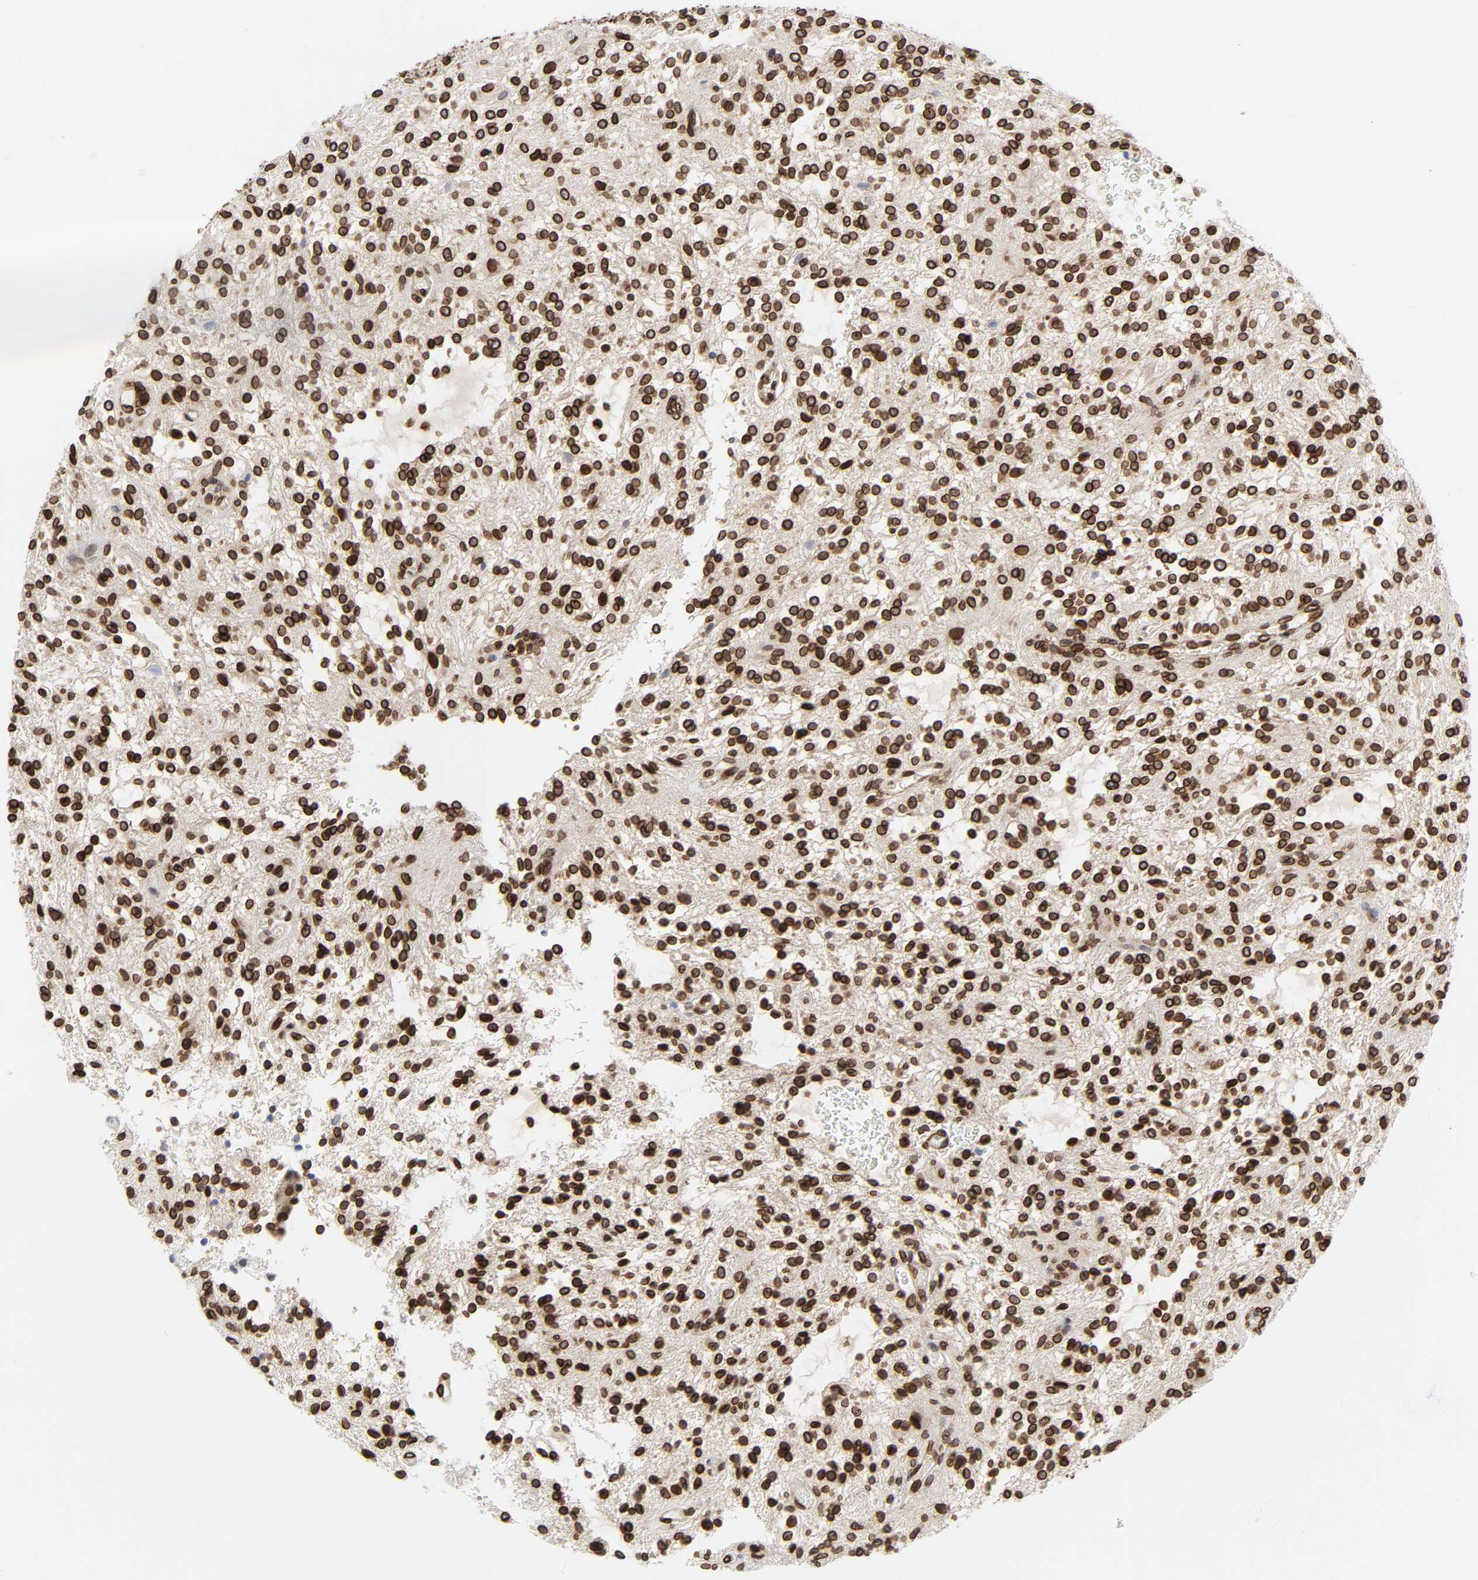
{"staining": {"intensity": "strong", "quantity": ">75%", "location": "cytoplasmic/membranous,nuclear"}, "tissue": "glioma", "cell_type": "Tumor cells", "image_type": "cancer", "snomed": [{"axis": "morphology", "description": "Glioma, malignant, NOS"}, {"axis": "topography", "description": "Cerebellum"}], "caption": "This image shows IHC staining of glioma, with high strong cytoplasmic/membranous and nuclear positivity in about >75% of tumor cells.", "gene": "RANGAP1", "patient": {"sex": "female", "age": 10}}